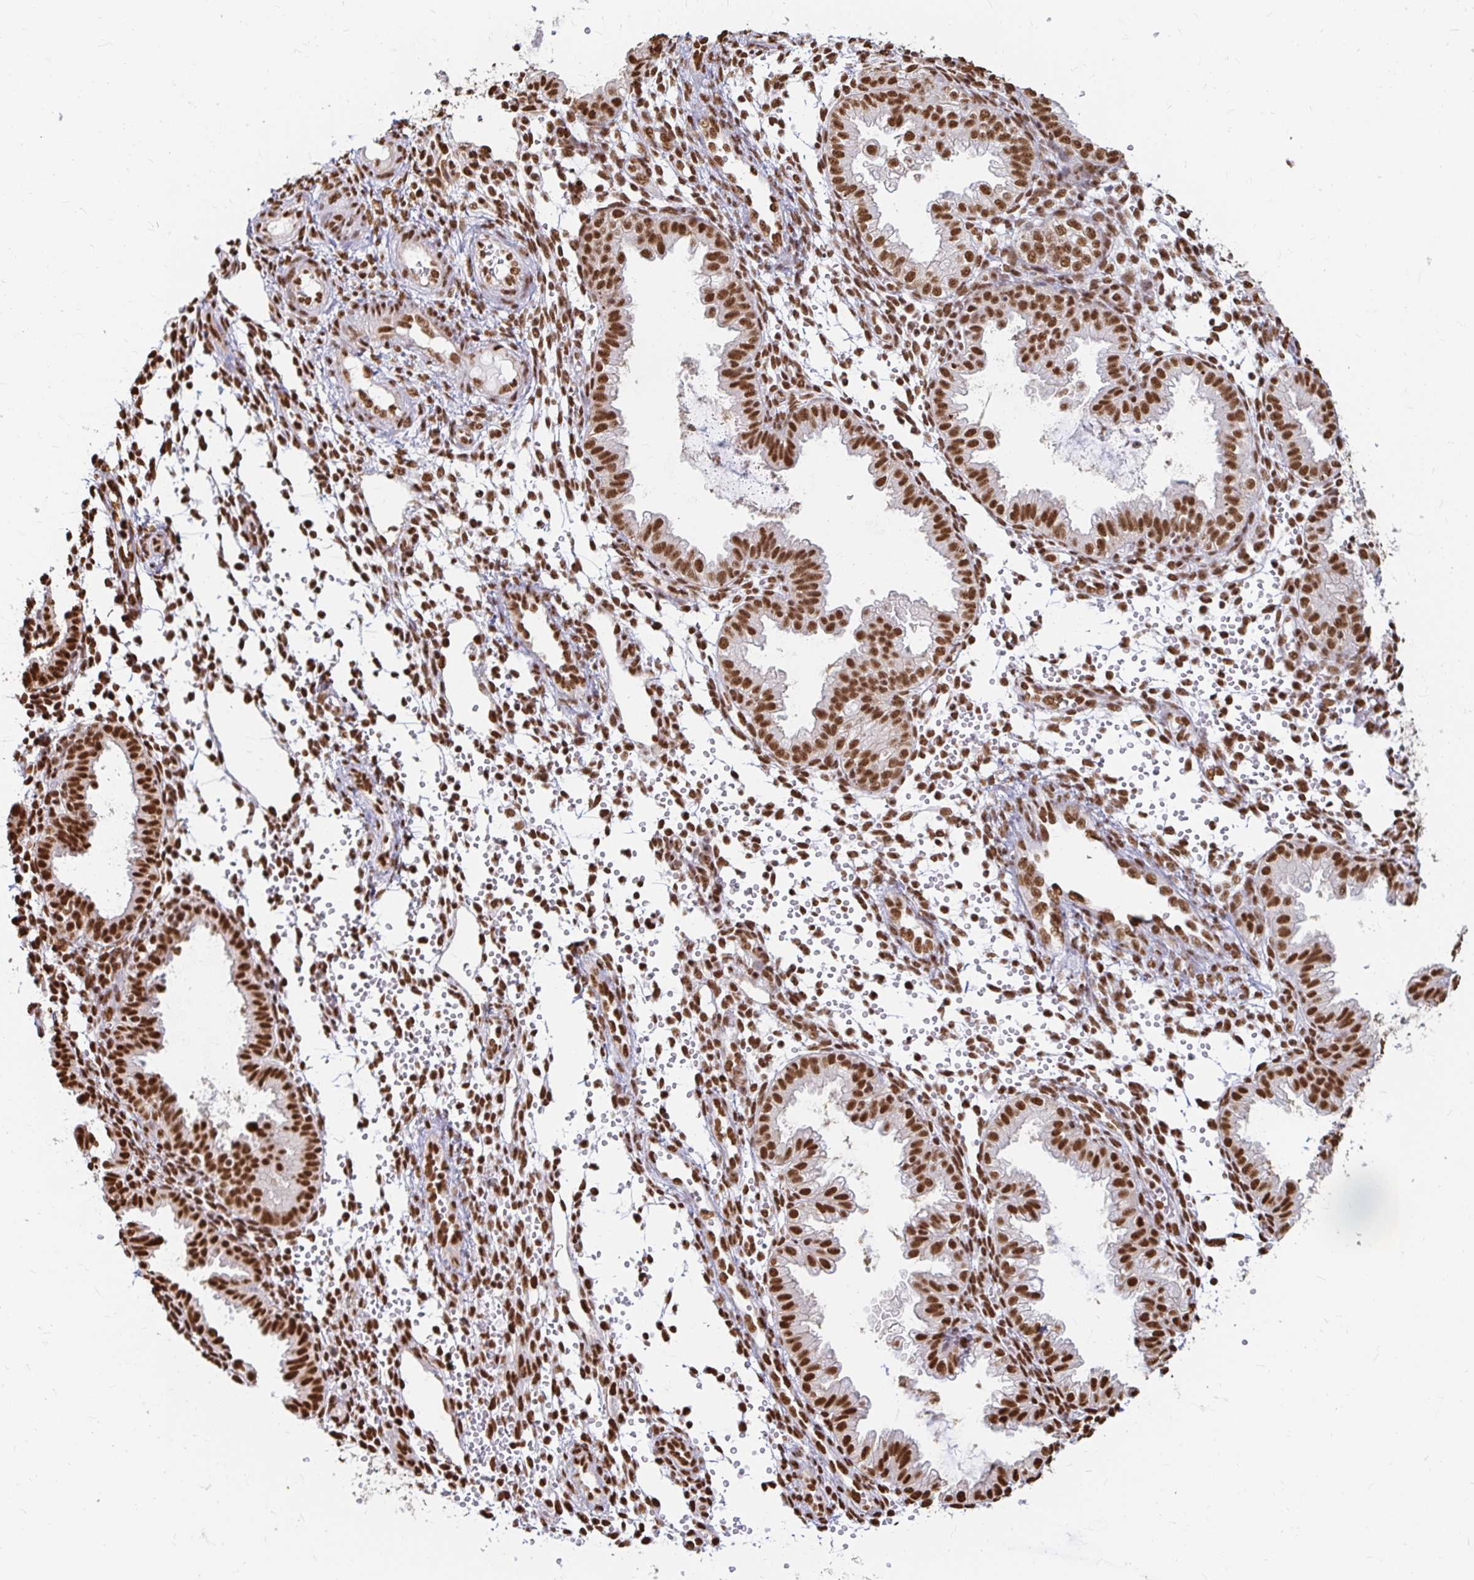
{"staining": {"intensity": "moderate", "quantity": ">75%", "location": "nuclear"}, "tissue": "endometrium", "cell_type": "Cells in endometrial stroma", "image_type": "normal", "snomed": [{"axis": "morphology", "description": "Normal tissue, NOS"}, {"axis": "topography", "description": "Endometrium"}], "caption": "Immunohistochemistry (IHC) histopathology image of benign endometrium: human endometrium stained using IHC demonstrates medium levels of moderate protein expression localized specifically in the nuclear of cells in endometrial stroma, appearing as a nuclear brown color.", "gene": "HNRNPU", "patient": {"sex": "female", "age": 33}}